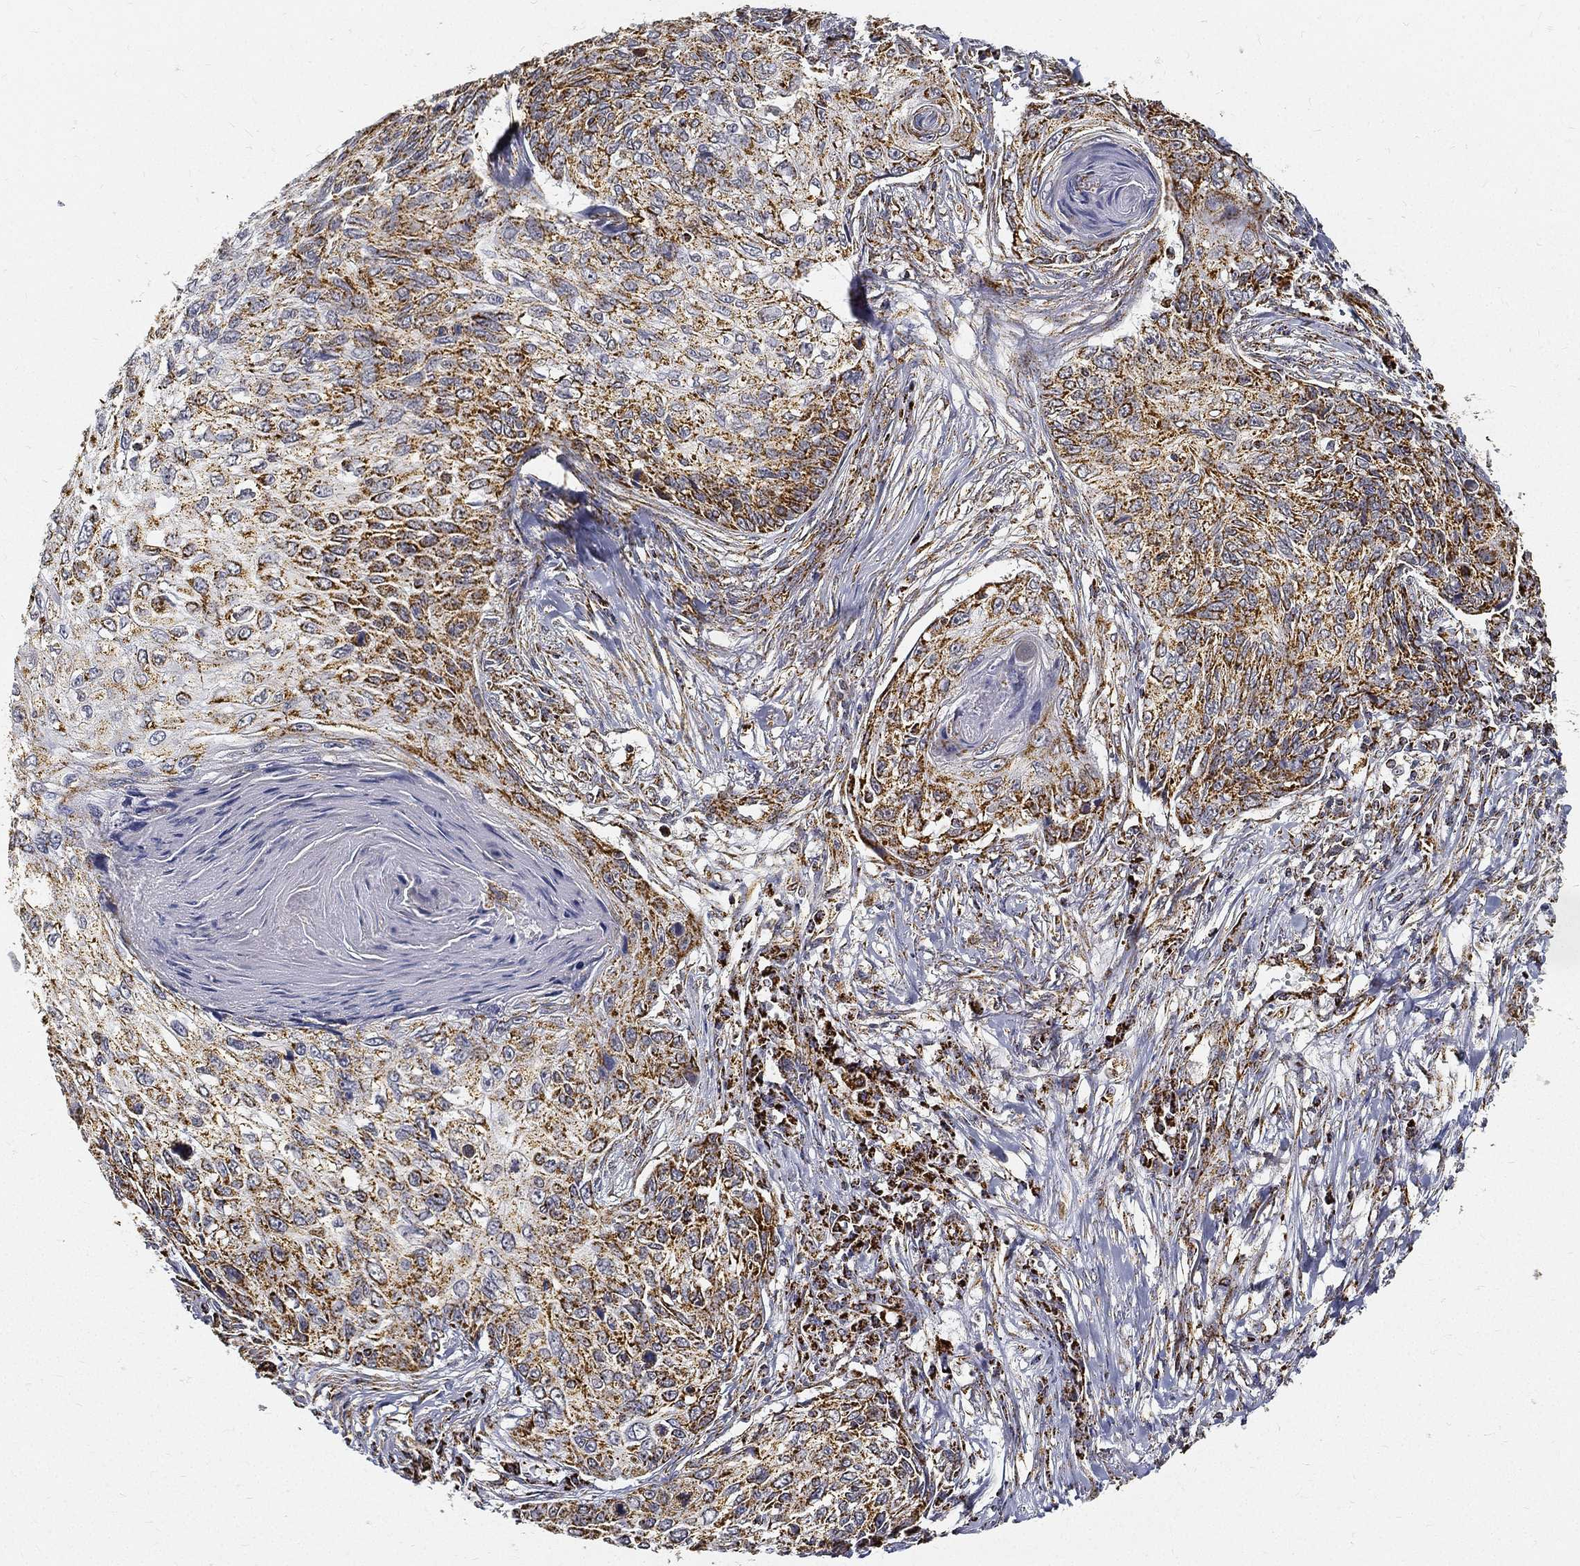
{"staining": {"intensity": "moderate", "quantity": ">75%", "location": "cytoplasmic/membranous"}, "tissue": "skin cancer", "cell_type": "Tumor cells", "image_type": "cancer", "snomed": [{"axis": "morphology", "description": "Squamous cell carcinoma, NOS"}, {"axis": "topography", "description": "Skin"}], "caption": "Protein staining shows moderate cytoplasmic/membranous positivity in approximately >75% of tumor cells in skin squamous cell carcinoma. The staining was performed using DAB (3,3'-diaminobenzidine), with brown indicating positive protein expression. Nuclei are stained blue with hematoxylin.", "gene": "NDUFAB1", "patient": {"sex": "male", "age": 92}}